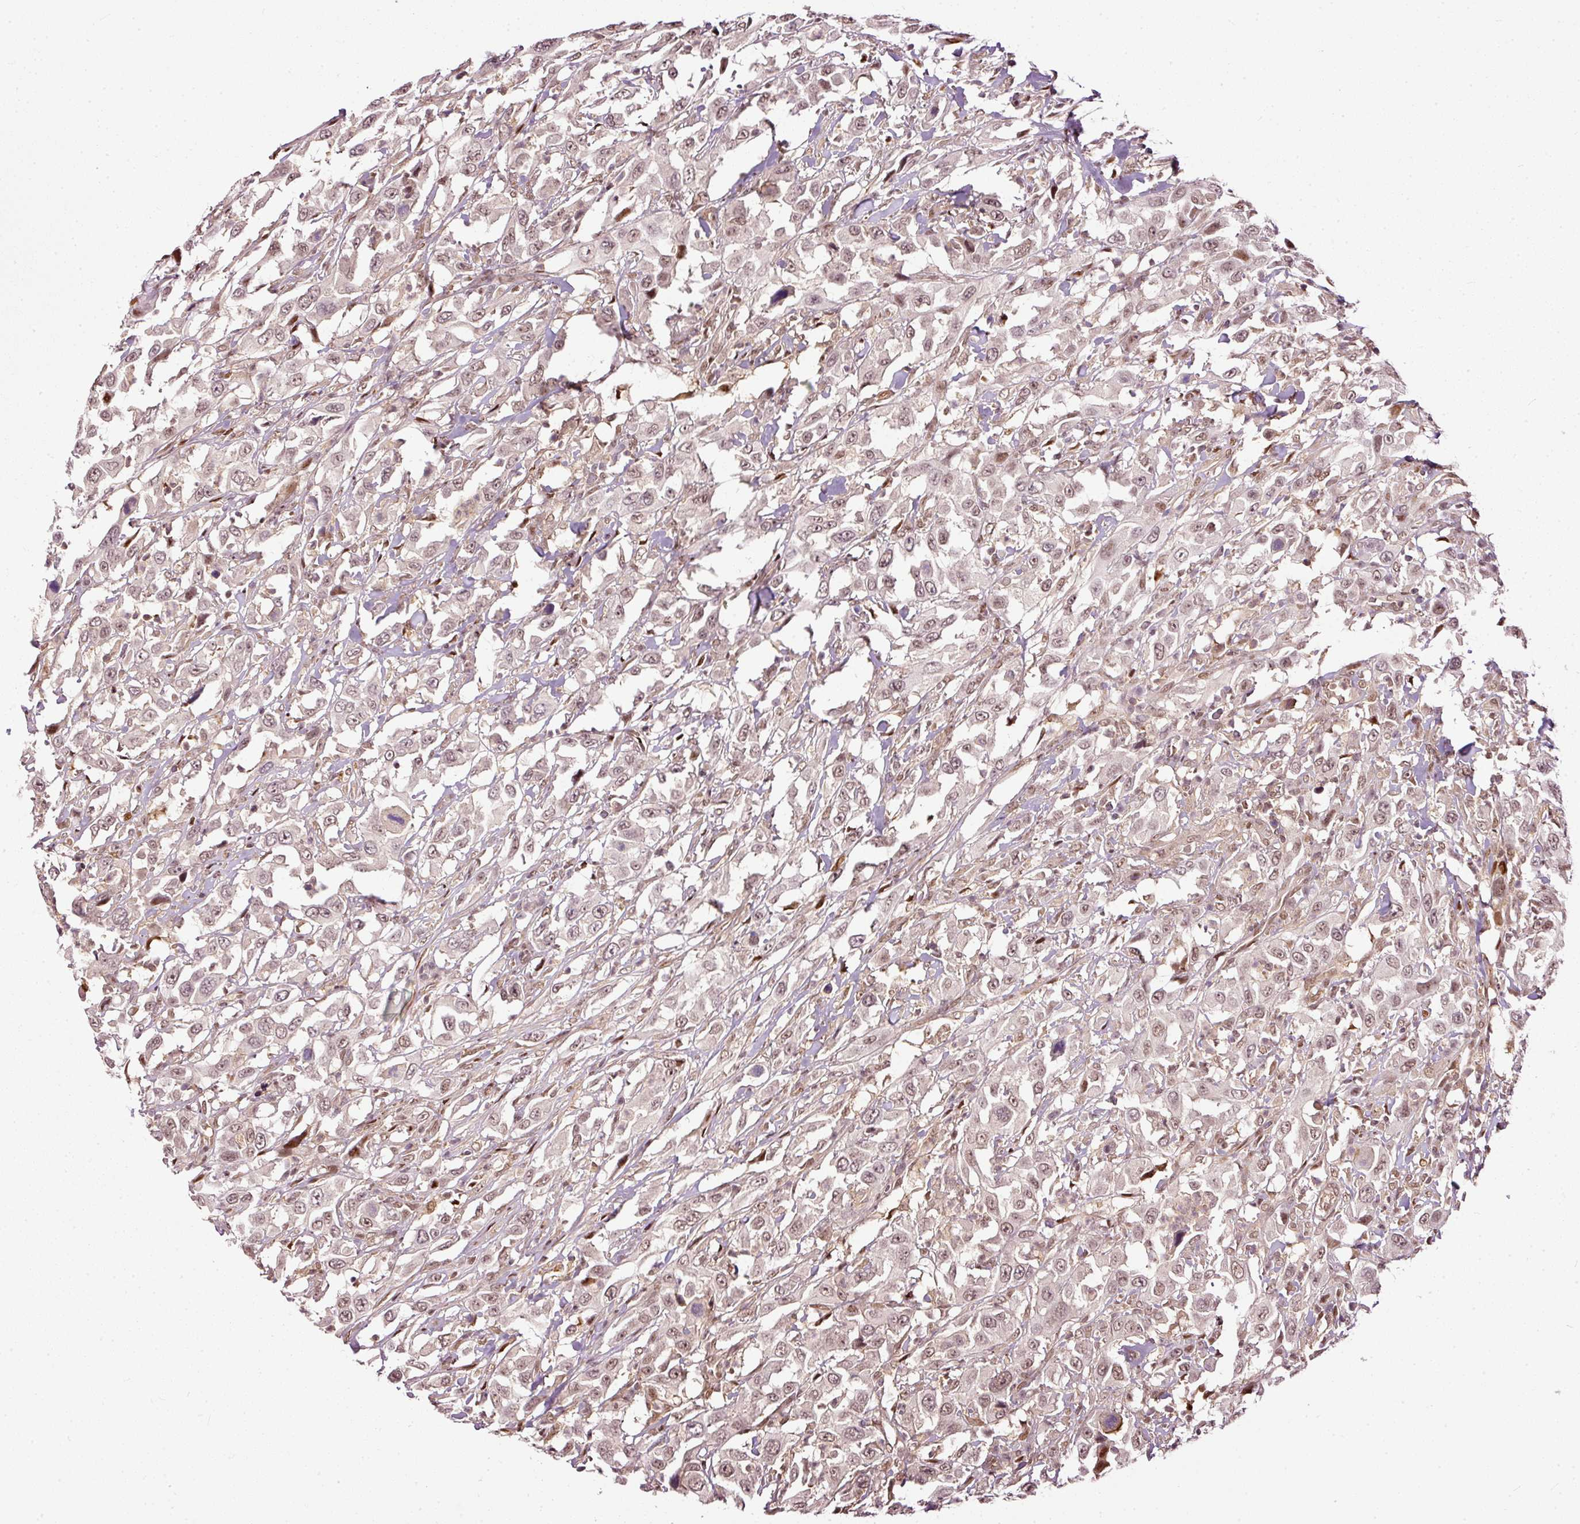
{"staining": {"intensity": "weak", "quantity": ">75%", "location": "nuclear"}, "tissue": "urothelial cancer", "cell_type": "Tumor cells", "image_type": "cancer", "snomed": [{"axis": "morphology", "description": "Urothelial carcinoma, High grade"}, {"axis": "topography", "description": "Urinary bladder"}], "caption": "Urothelial cancer was stained to show a protein in brown. There is low levels of weak nuclear expression in about >75% of tumor cells.", "gene": "ZNF778", "patient": {"sex": "male", "age": 61}}